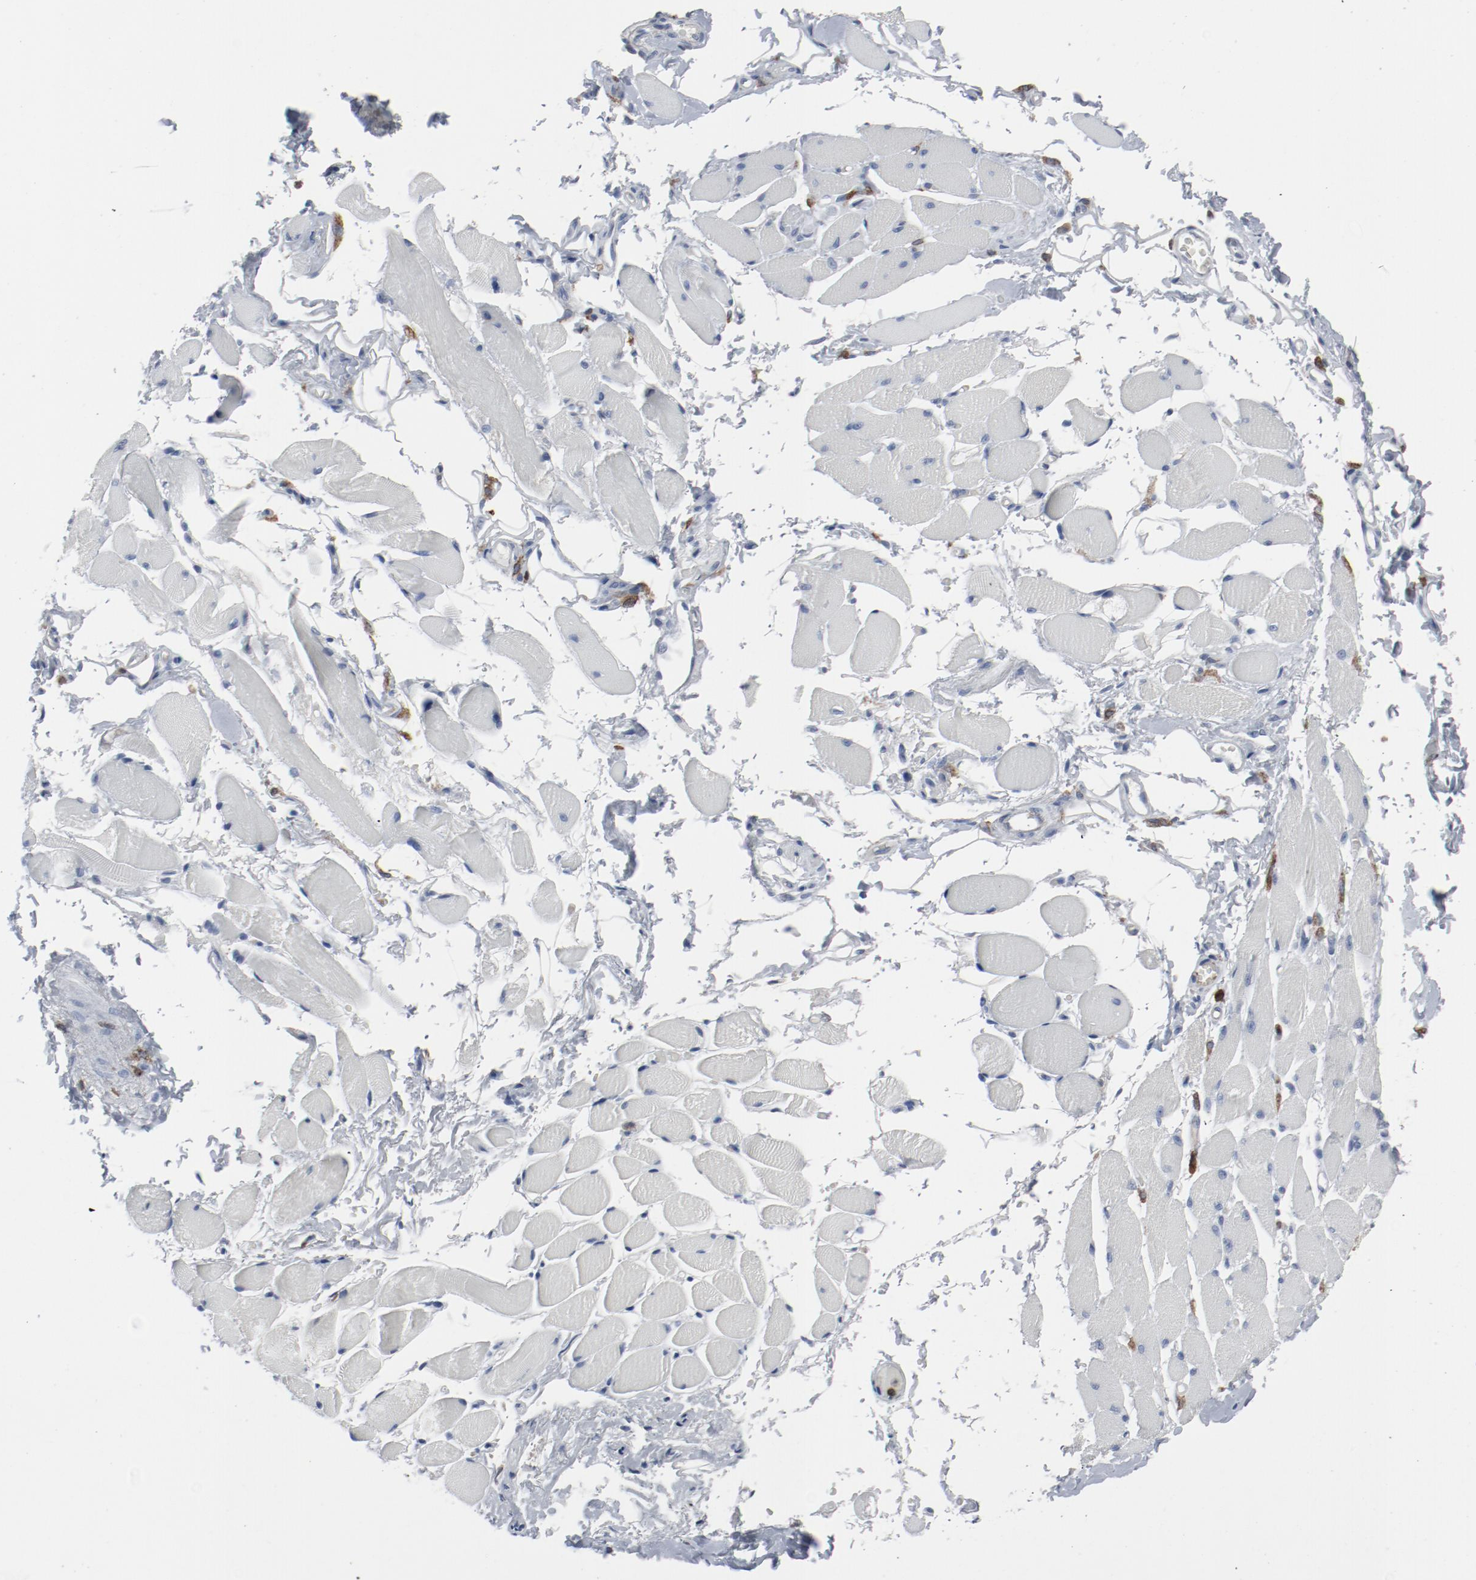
{"staining": {"intensity": "negative", "quantity": "none", "location": "none"}, "tissue": "adipose tissue", "cell_type": "Adipocytes", "image_type": "normal", "snomed": [{"axis": "morphology", "description": "Normal tissue, NOS"}, {"axis": "morphology", "description": "Squamous cell carcinoma, NOS"}, {"axis": "topography", "description": "Skeletal muscle"}, {"axis": "topography", "description": "Soft tissue"}, {"axis": "topography", "description": "Oral tissue"}], "caption": "The histopathology image displays no significant positivity in adipocytes of adipose tissue.", "gene": "LCP2", "patient": {"sex": "male", "age": 54}}